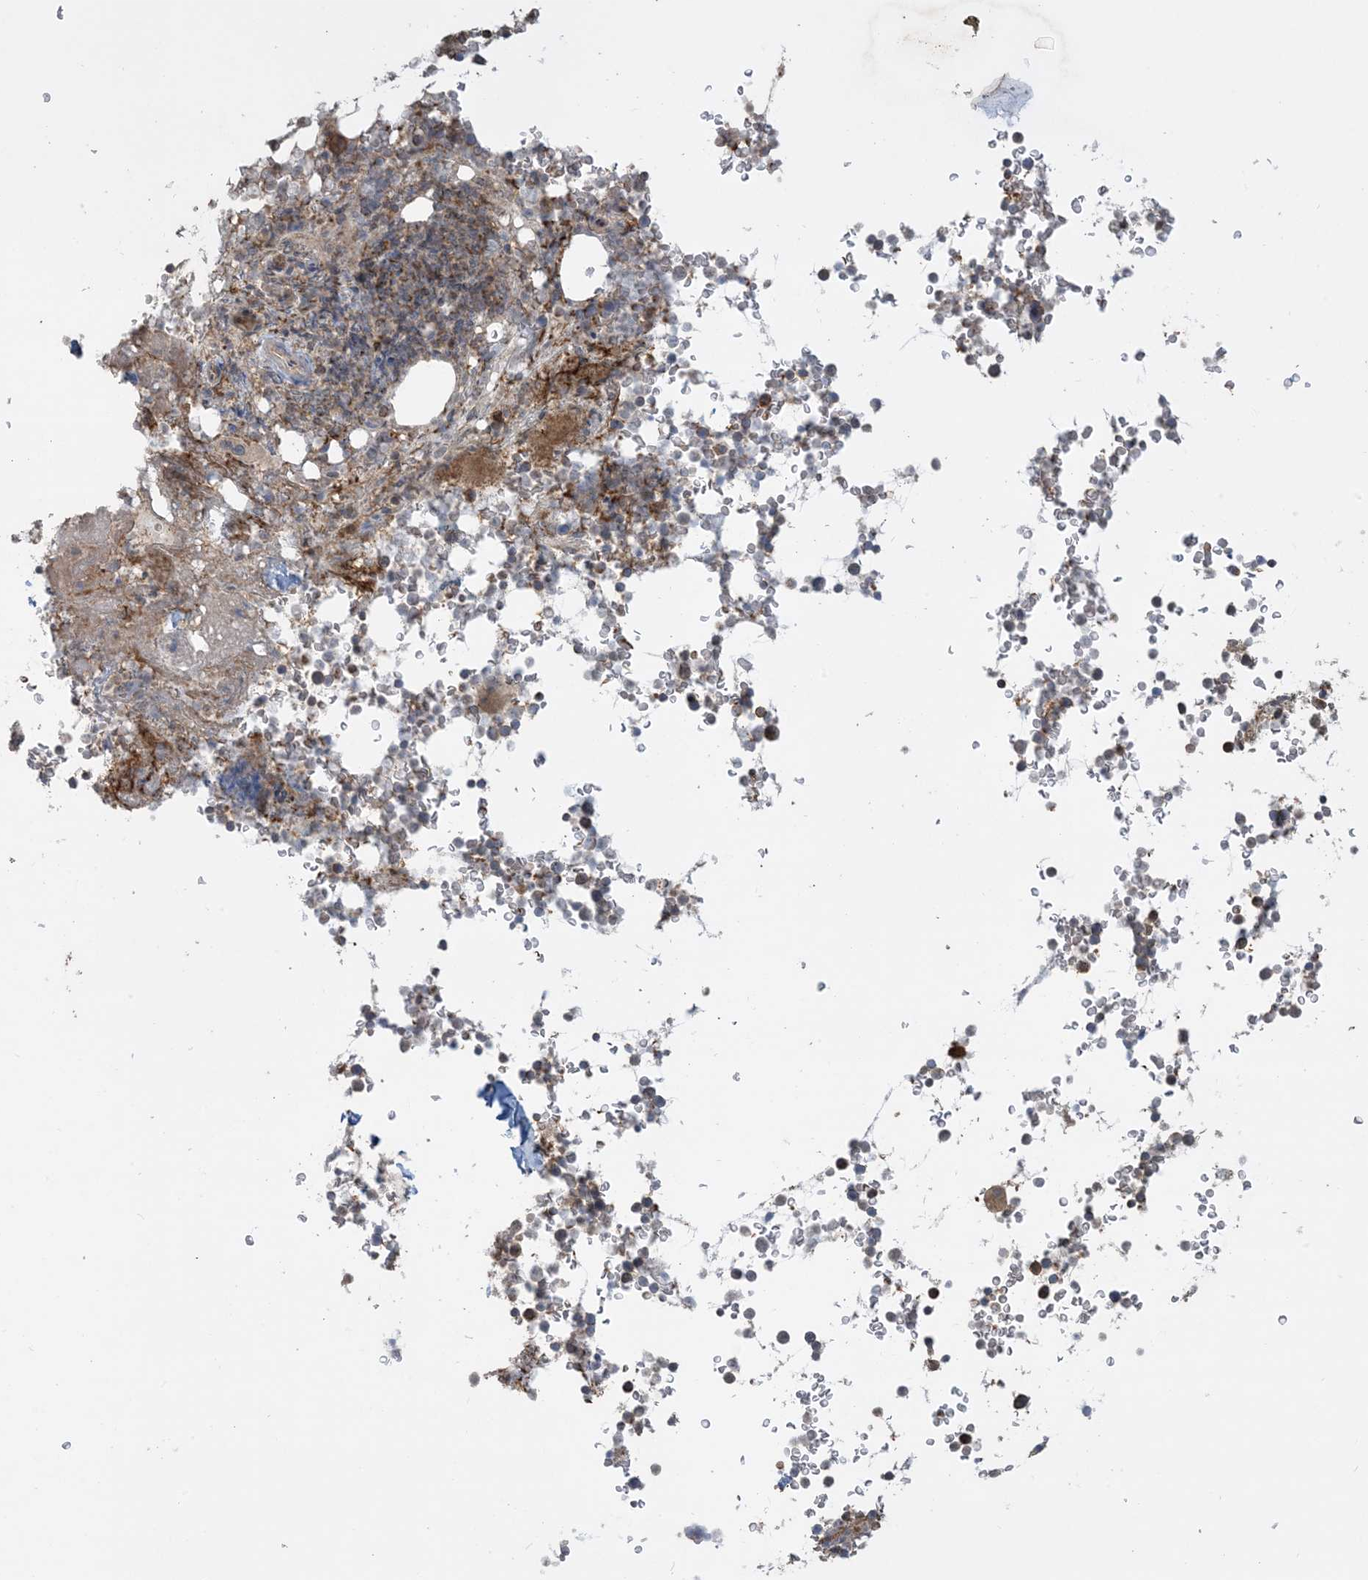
{"staining": {"intensity": "moderate", "quantity": "<25%", "location": "cytoplasmic/membranous"}, "tissue": "bone marrow", "cell_type": "Hematopoietic cells", "image_type": "normal", "snomed": [{"axis": "morphology", "description": "Normal tissue, NOS"}, {"axis": "topography", "description": "Bone marrow"}], "caption": "High-magnification brightfield microscopy of unremarkable bone marrow stained with DAB (3,3'-diaminobenzidine) (brown) and counterstained with hematoxylin (blue). hematopoietic cells exhibit moderate cytoplasmic/membranous positivity is identified in approximately<25% of cells.", "gene": "PPM1F", "patient": {"sex": "male", "age": 58}}